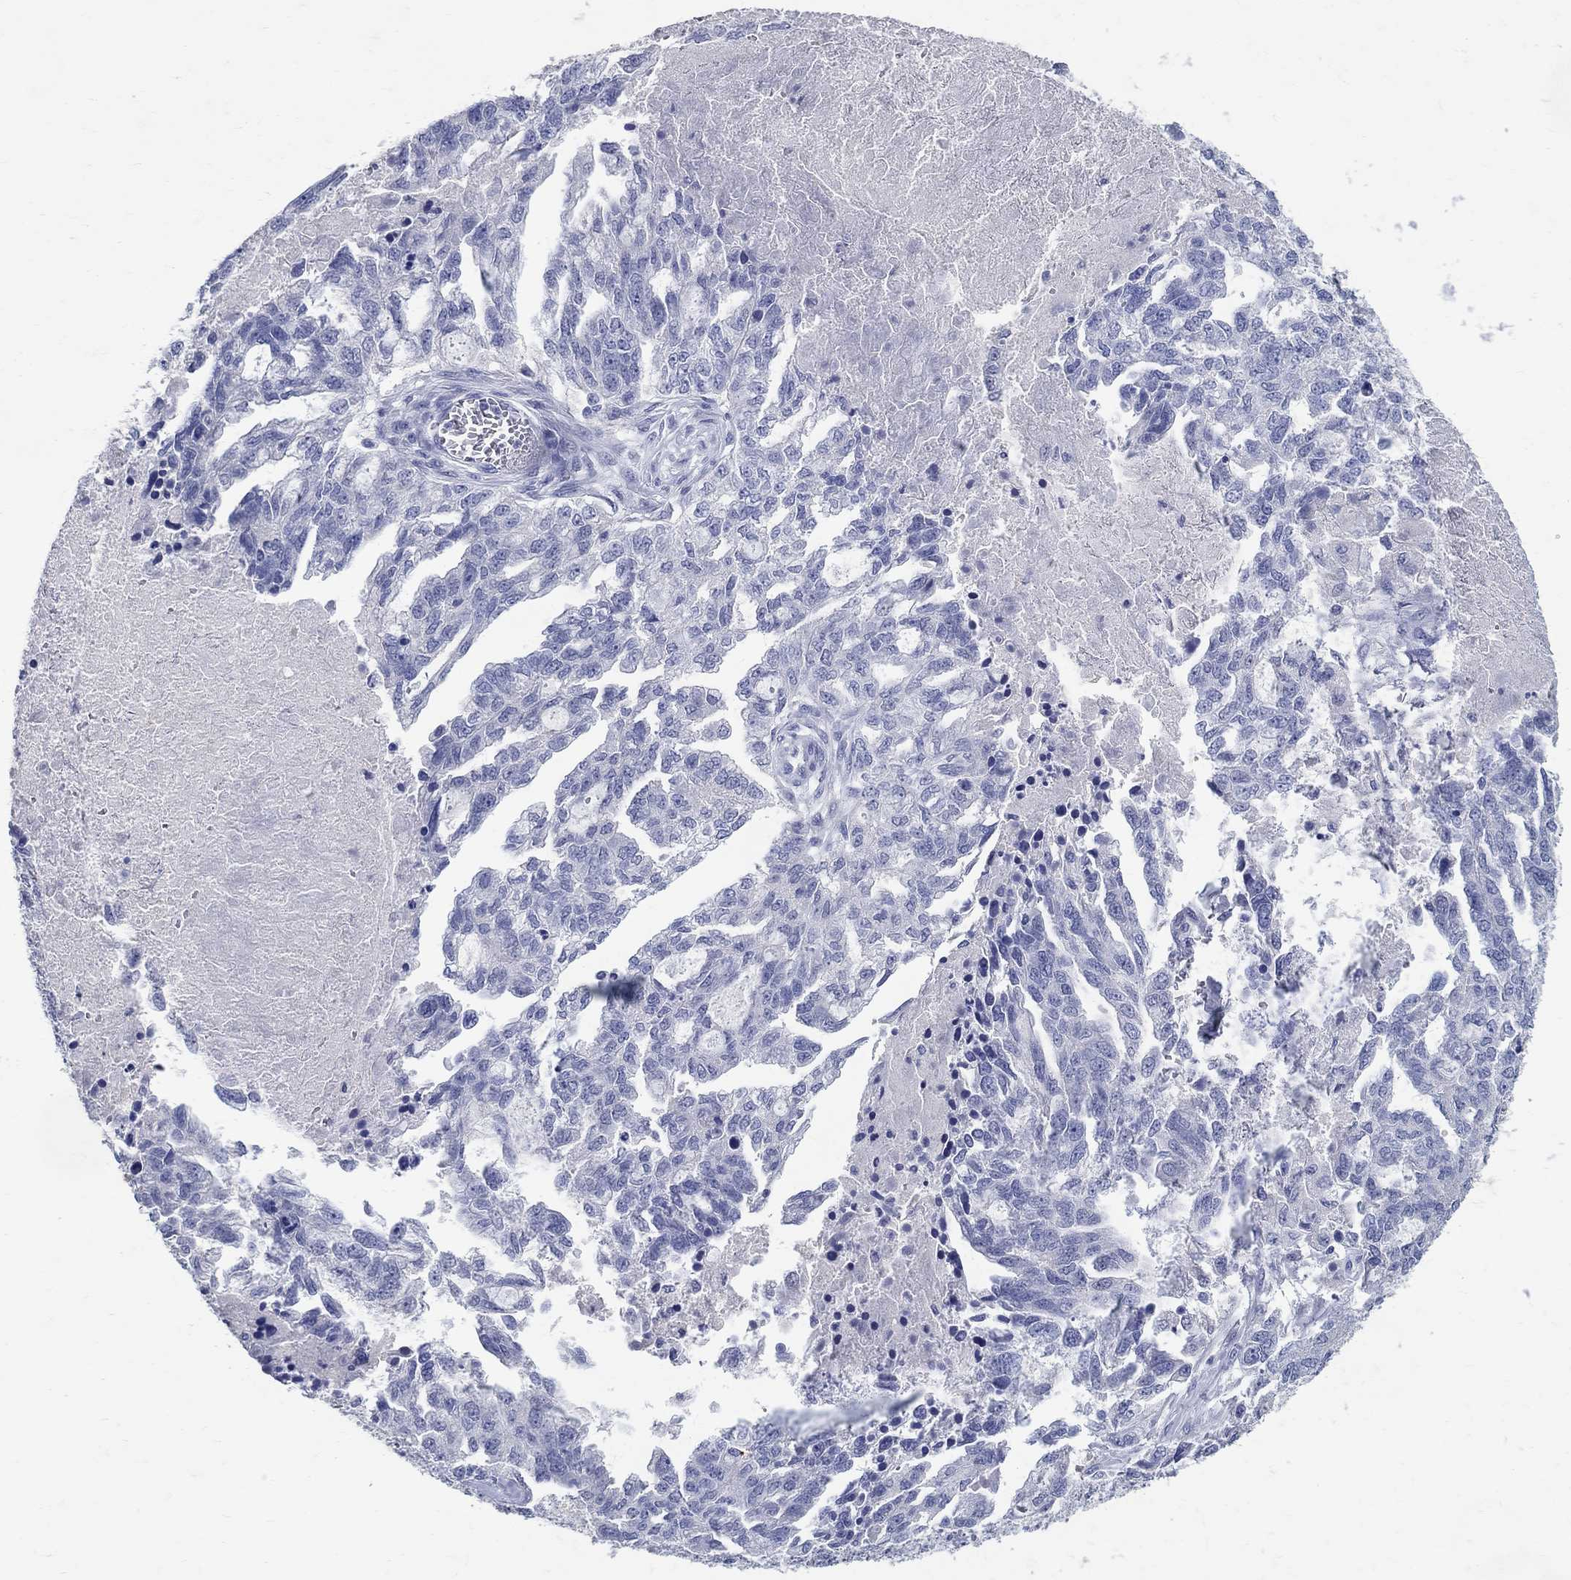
{"staining": {"intensity": "negative", "quantity": "none", "location": "none"}, "tissue": "ovarian cancer", "cell_type": "Tumor cells", "image_type": "cancer", "snomed": [{"axis": "morphology", "description": "Cystadenocarcinoma, serous, NOS"}, {"axis": "topography", "description": "Ovary"}], "caption": "Tumor cells show no significant expression in ovarian cancer (serous cystadenocarcinoma).", "gene": "SOX2", "patient": {"sex": "female", "age": 51}}